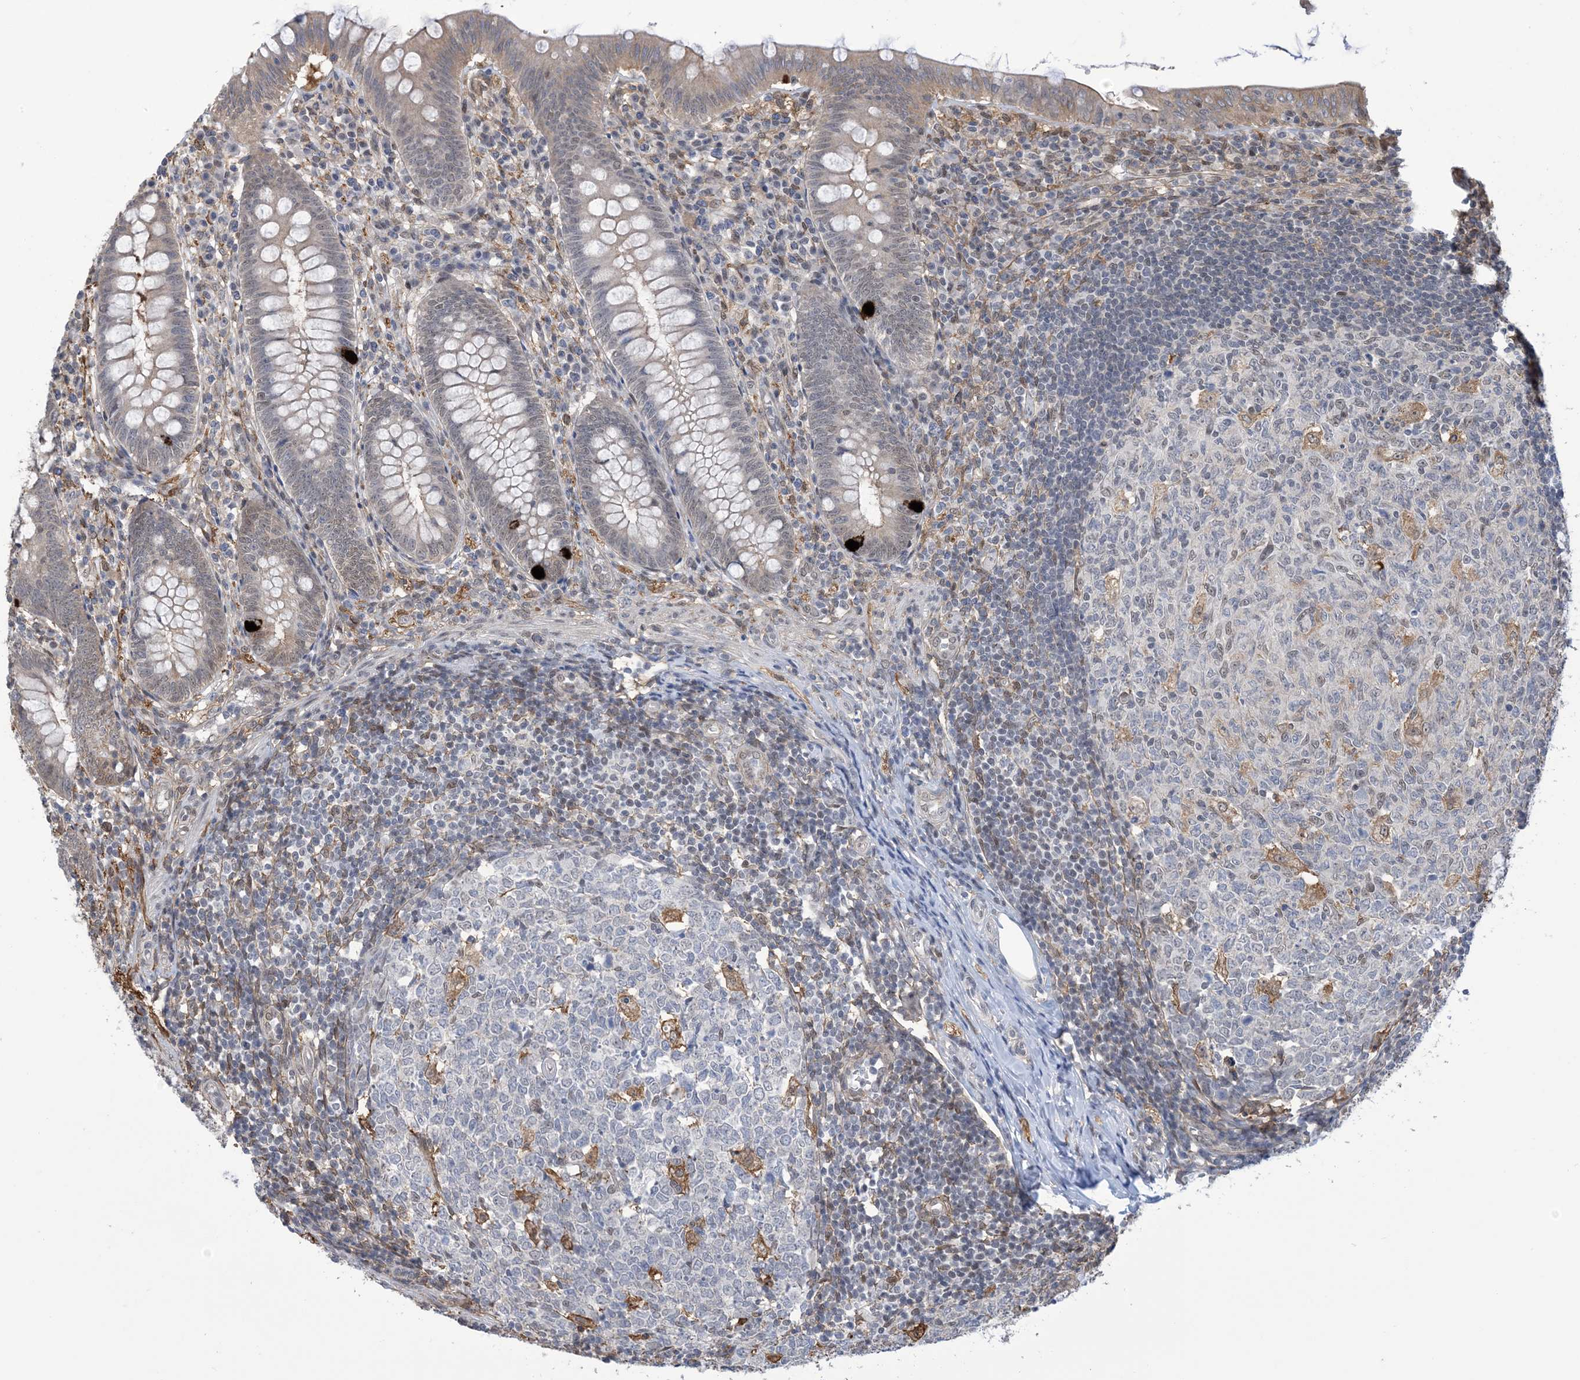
{"staining": {"intensity": "strong", "quantity": "<25%", "location": "cytoplasmic/membranous"}, "tissue": "appendix", "cell_type": "Glandular cells", "image_type": "normal", "snomed": [{"axis": "morphology", "description": "Normal tissue, NOS"}, {"axis": "topography", "description": "Appendix"}], "caption": "High-magnification brightfield microscopy of unremarkable appendix stained with DAB (brown) and counterstained with hematoxylin (blue). glandular cells exhibit strong cytoplasmic/membranous expression is appreciated in about<25% of cells.", "gene": "ZNF8", "patient": {"sex": "male", "age": 14}}